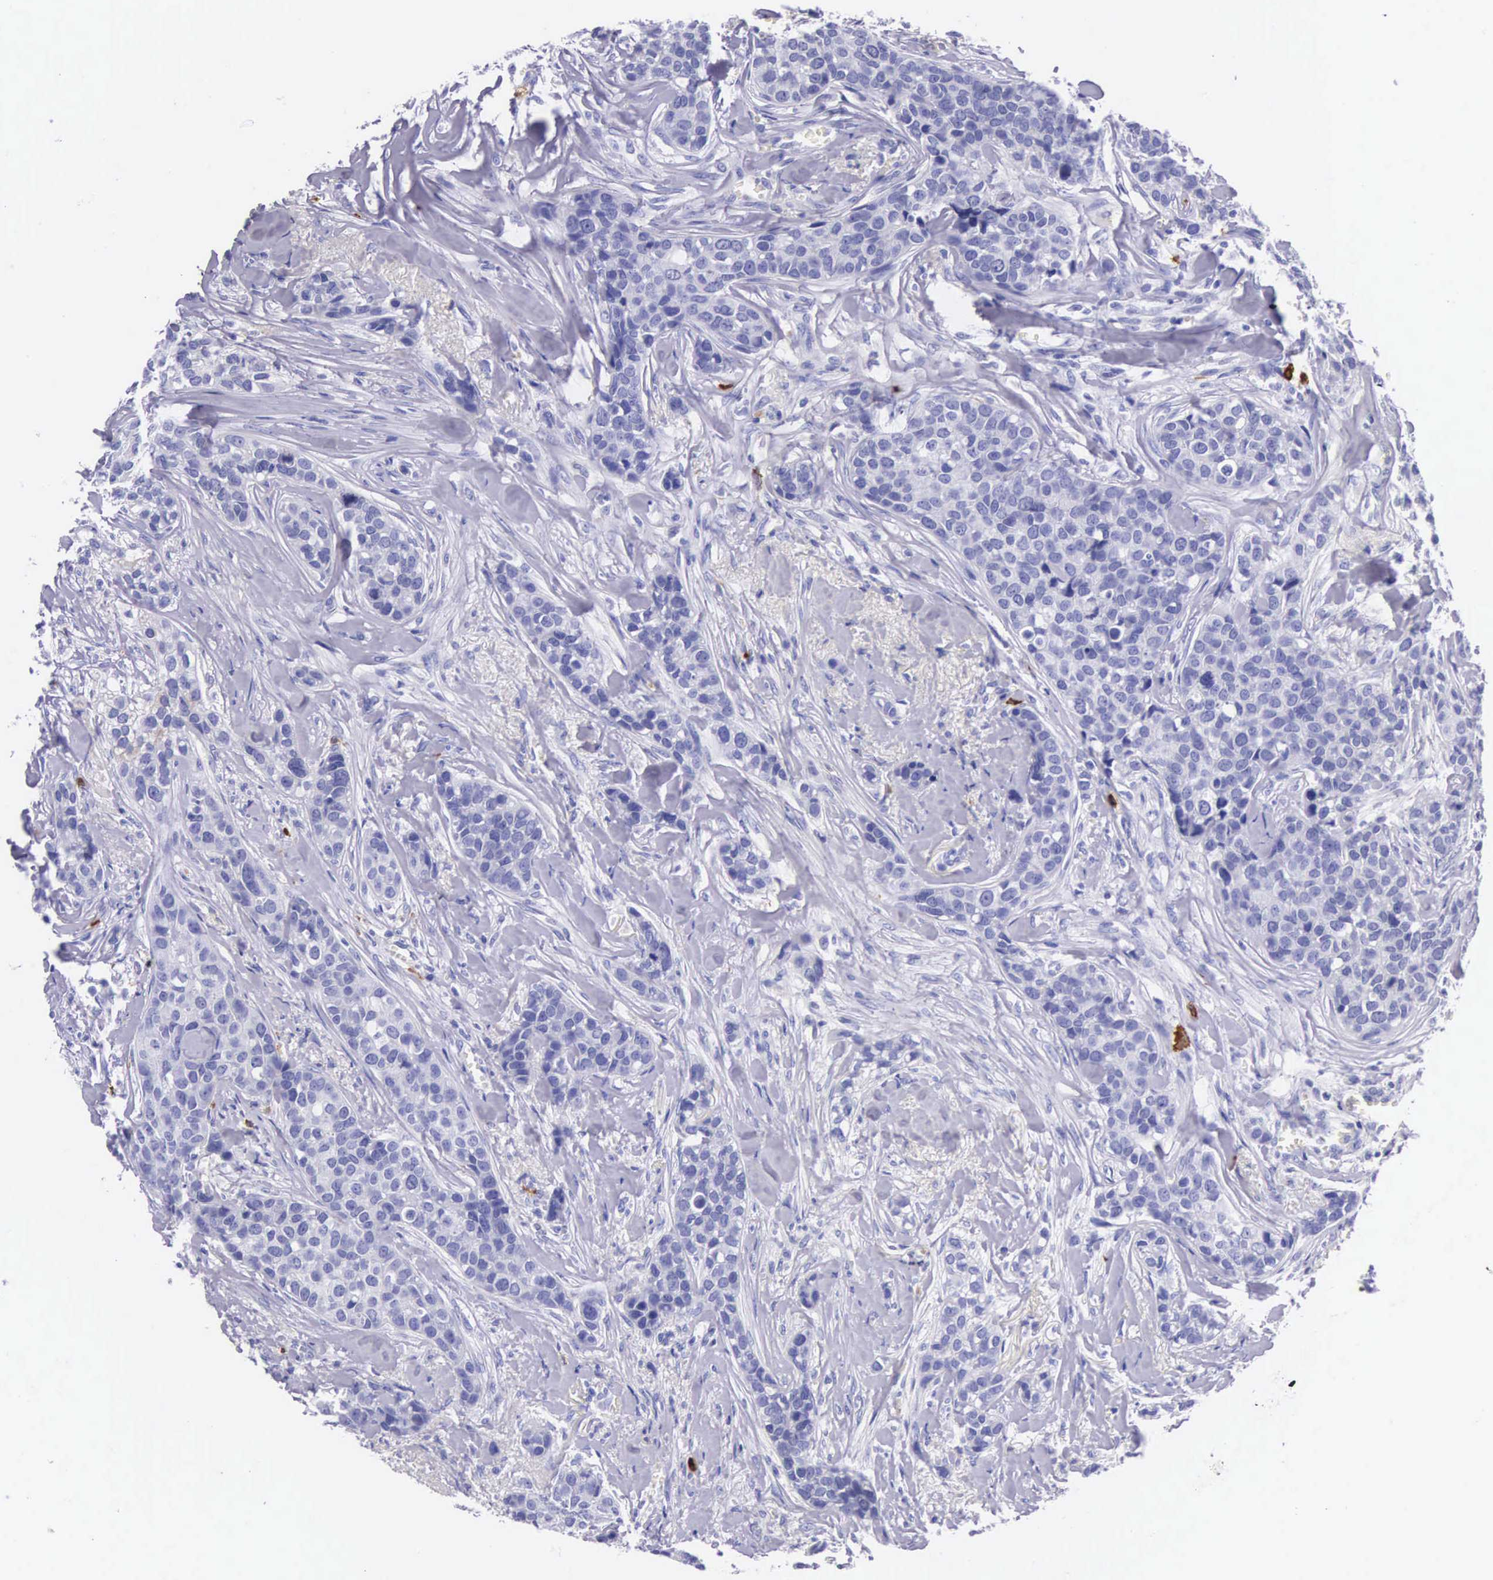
{"staining": {"intensity": "negative", "quantity": "none", "location": "none"}, "tissue": "breast cancer", "cell_type": "Tumor cells", "image_type": "cancer", "snomed": [{"axis": "morphology", "description": "Duct carcinoma"}, {"axis": "topography", "description": "Breast"}], "caption": "A micrograph of breast cancer stained for a protein reveals no brown staining in tumor cells.", "gene": "FCN1", "patient": {"sex": "female", "age": 91}}